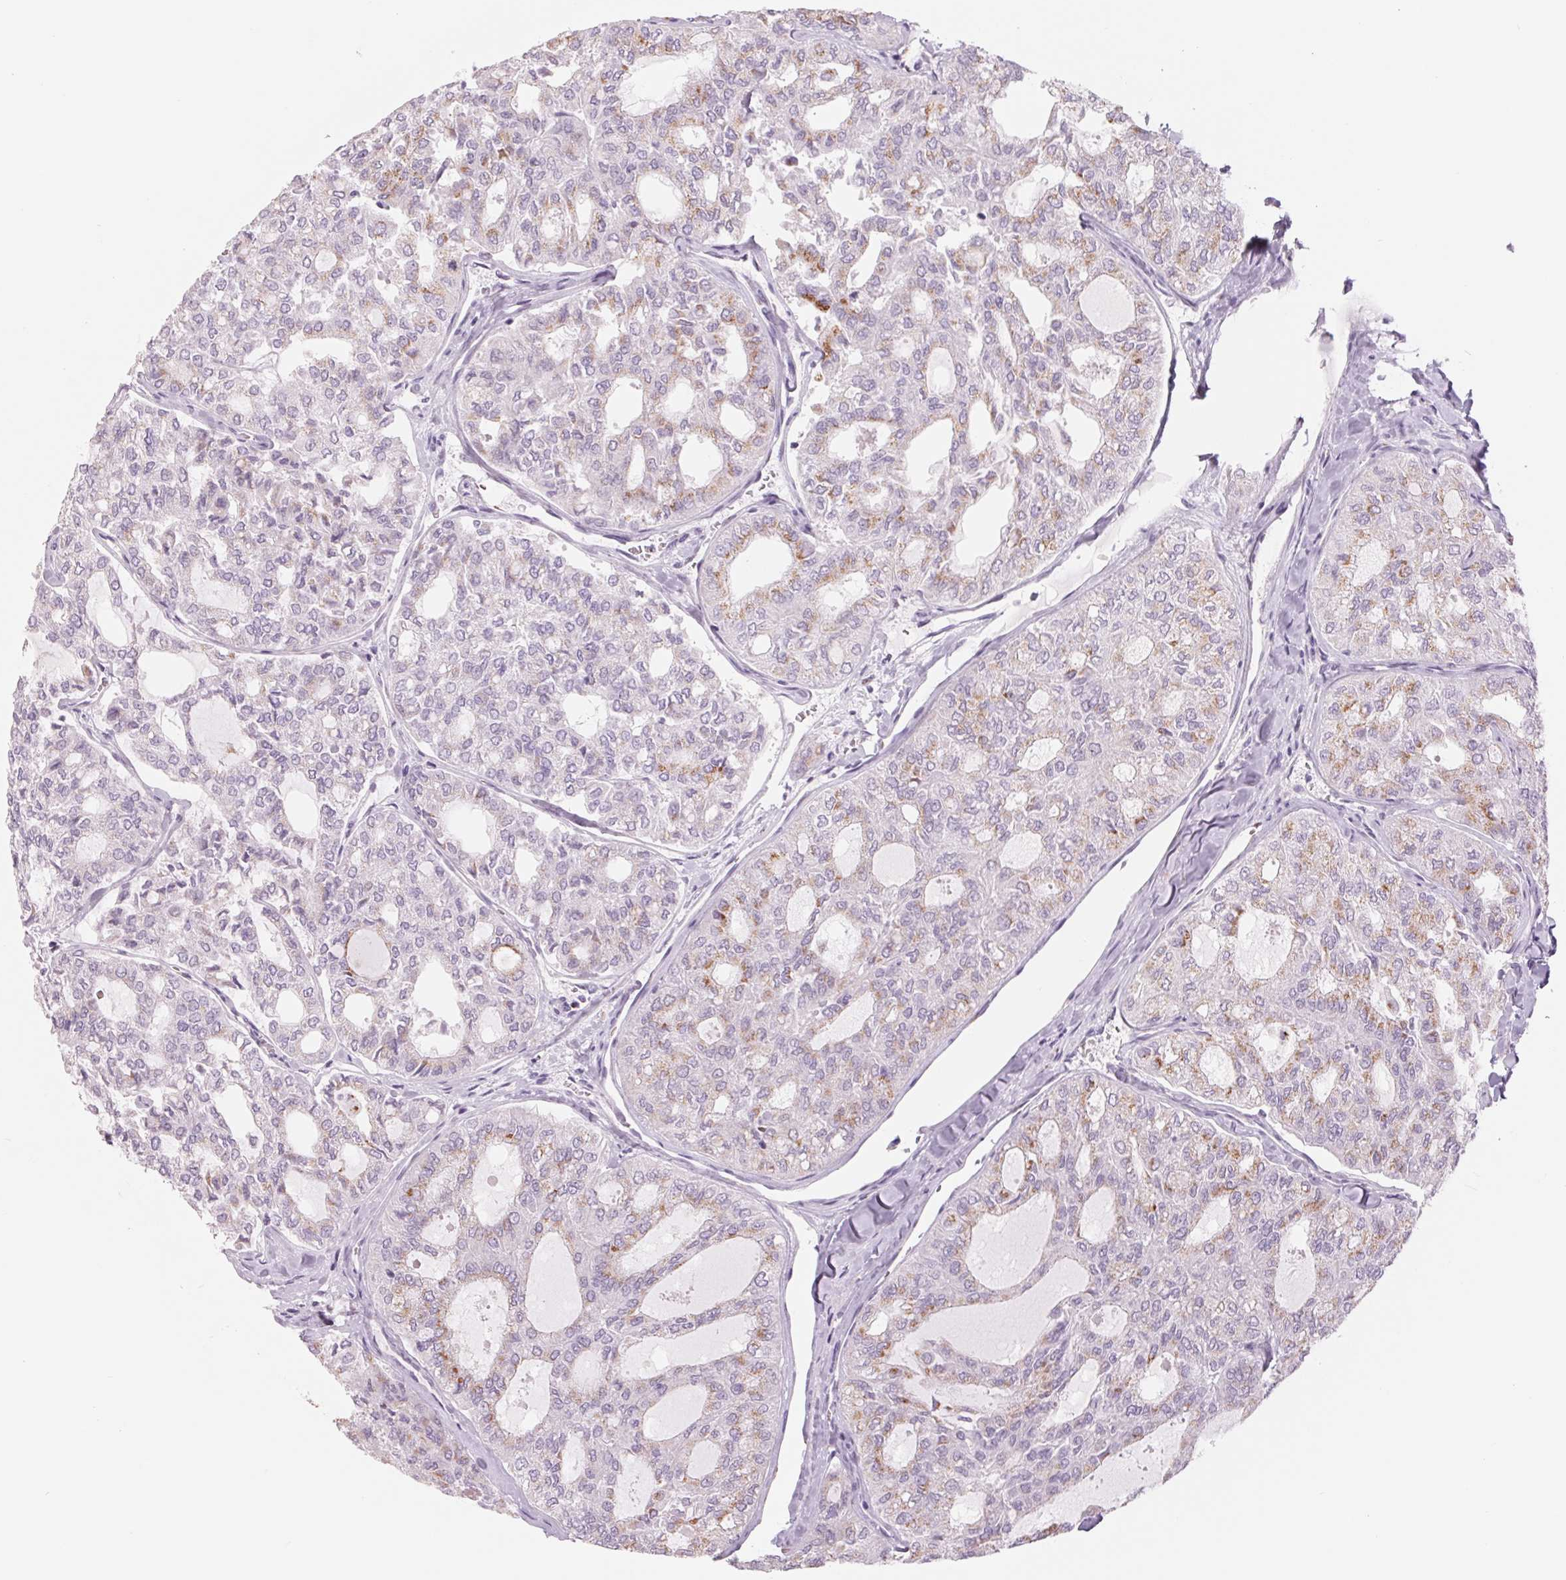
{"staining": {"intensity": "moderate", "quantity": "25%-75%", "location": "cytoplasmic/membranous"}, "tissue": "thyroid cancer", "cell_type": "Tumor cells", "image_type": "cancer", "snomed": [{"axis": "morphology", "description": "Follicular adenoma carcinoma, NOS"}, {"axis": "topography", "description": "Thyroid gland"}], "caption": "Immunohistochemical staining of thyroid follicular adenoma carcinoma exhibits medium levels of moderate cytoplasmic/membranous protein staining in about 25%-75% of tumor cells.", "gene": "GALNT7", "patient": {"sex": "male", "age": 75}}